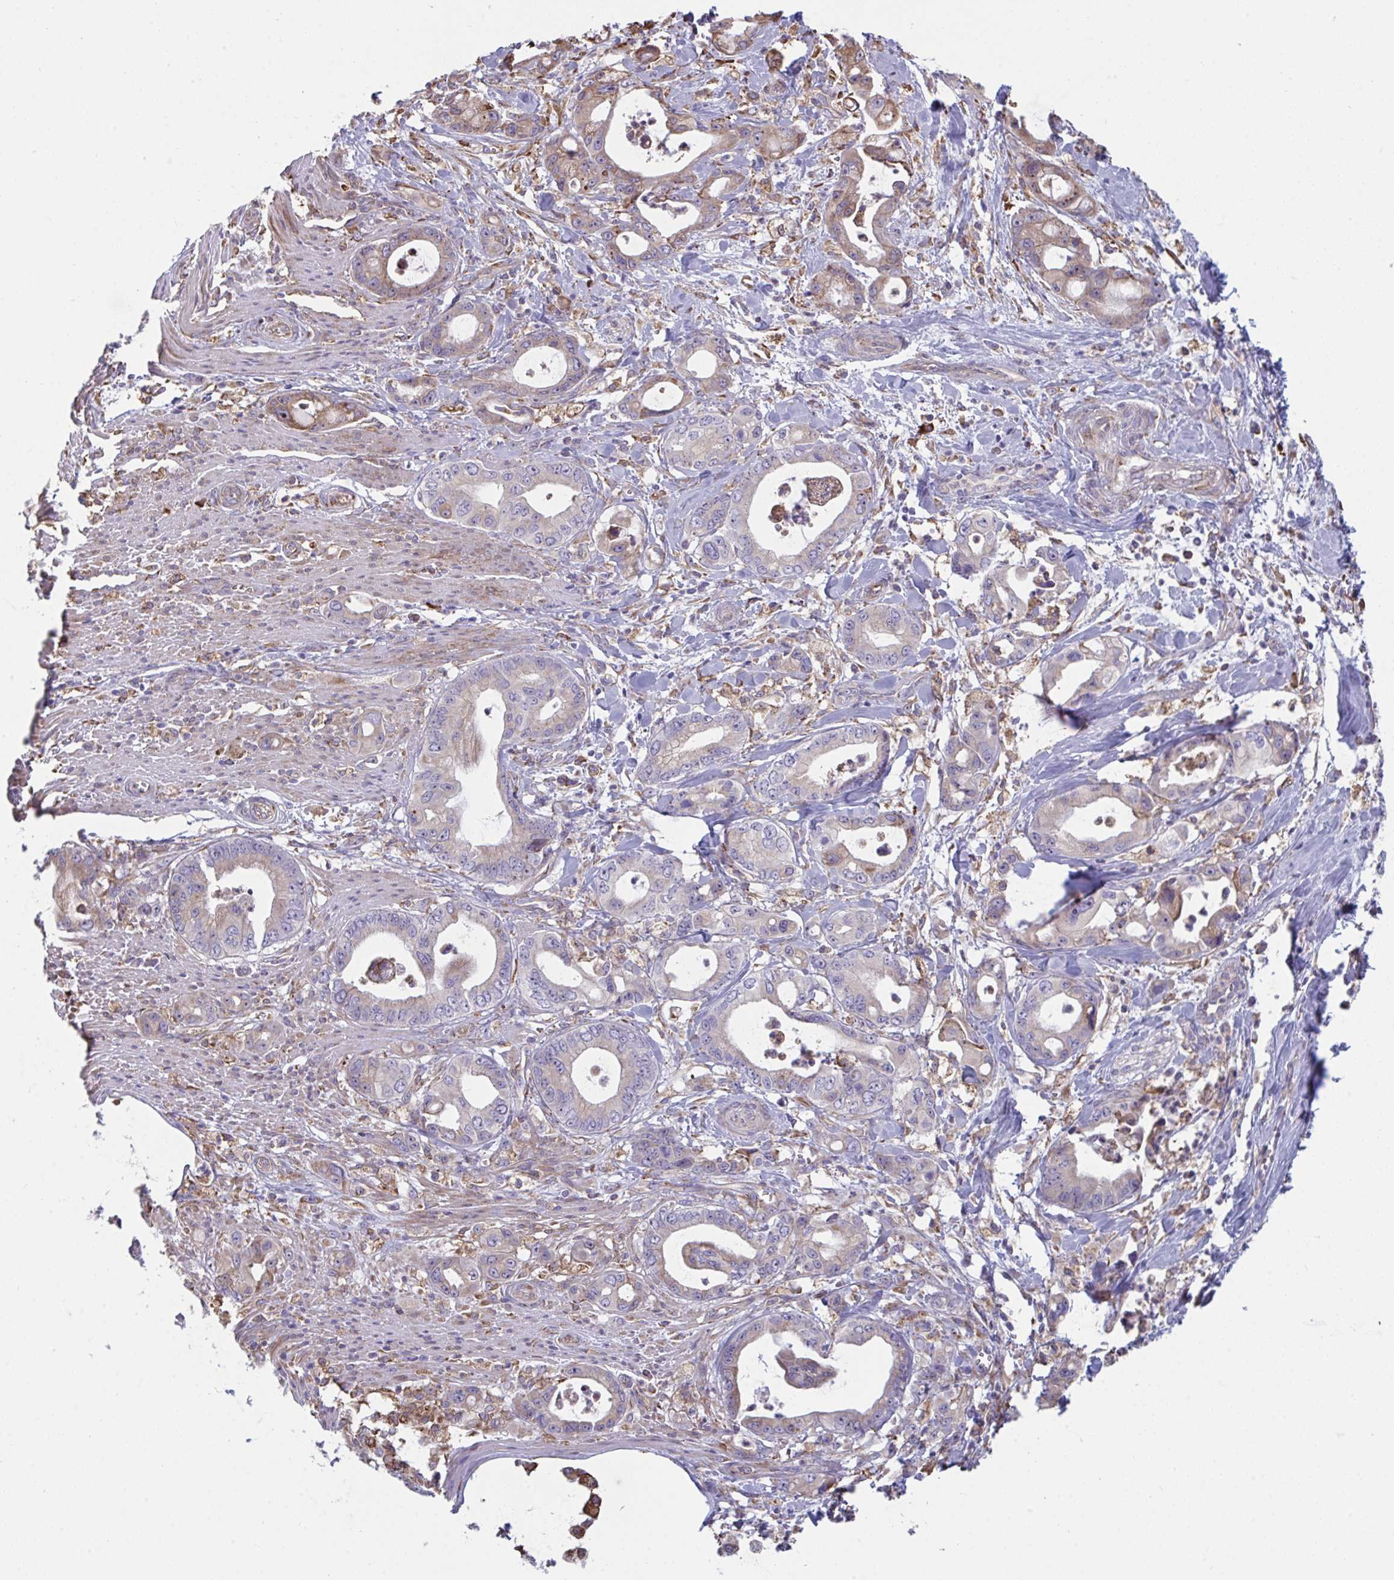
{"staining": {"intensity": "weak", "quantity": "25%-75%", "location": "cytoplasmic/membranous"}, "tissue": "pancreatic cancer", "cell_type": "Tumor cells", "image_type": "cancer", "snomed": [{"axis": "morphology", "description": "Adenocarcinoma, NOS"}, {"axis": "topography", "description": "Pancreas"}], "caption": "Immunohistochemical staining of human pancreatic adenocarcinoma reveals low levels of weak cytoplasmic/membranous staining in approximately 25%-75% of tumor cells.", "gene": "MYMK", "patient": {"sex": "male", "age": 68}}